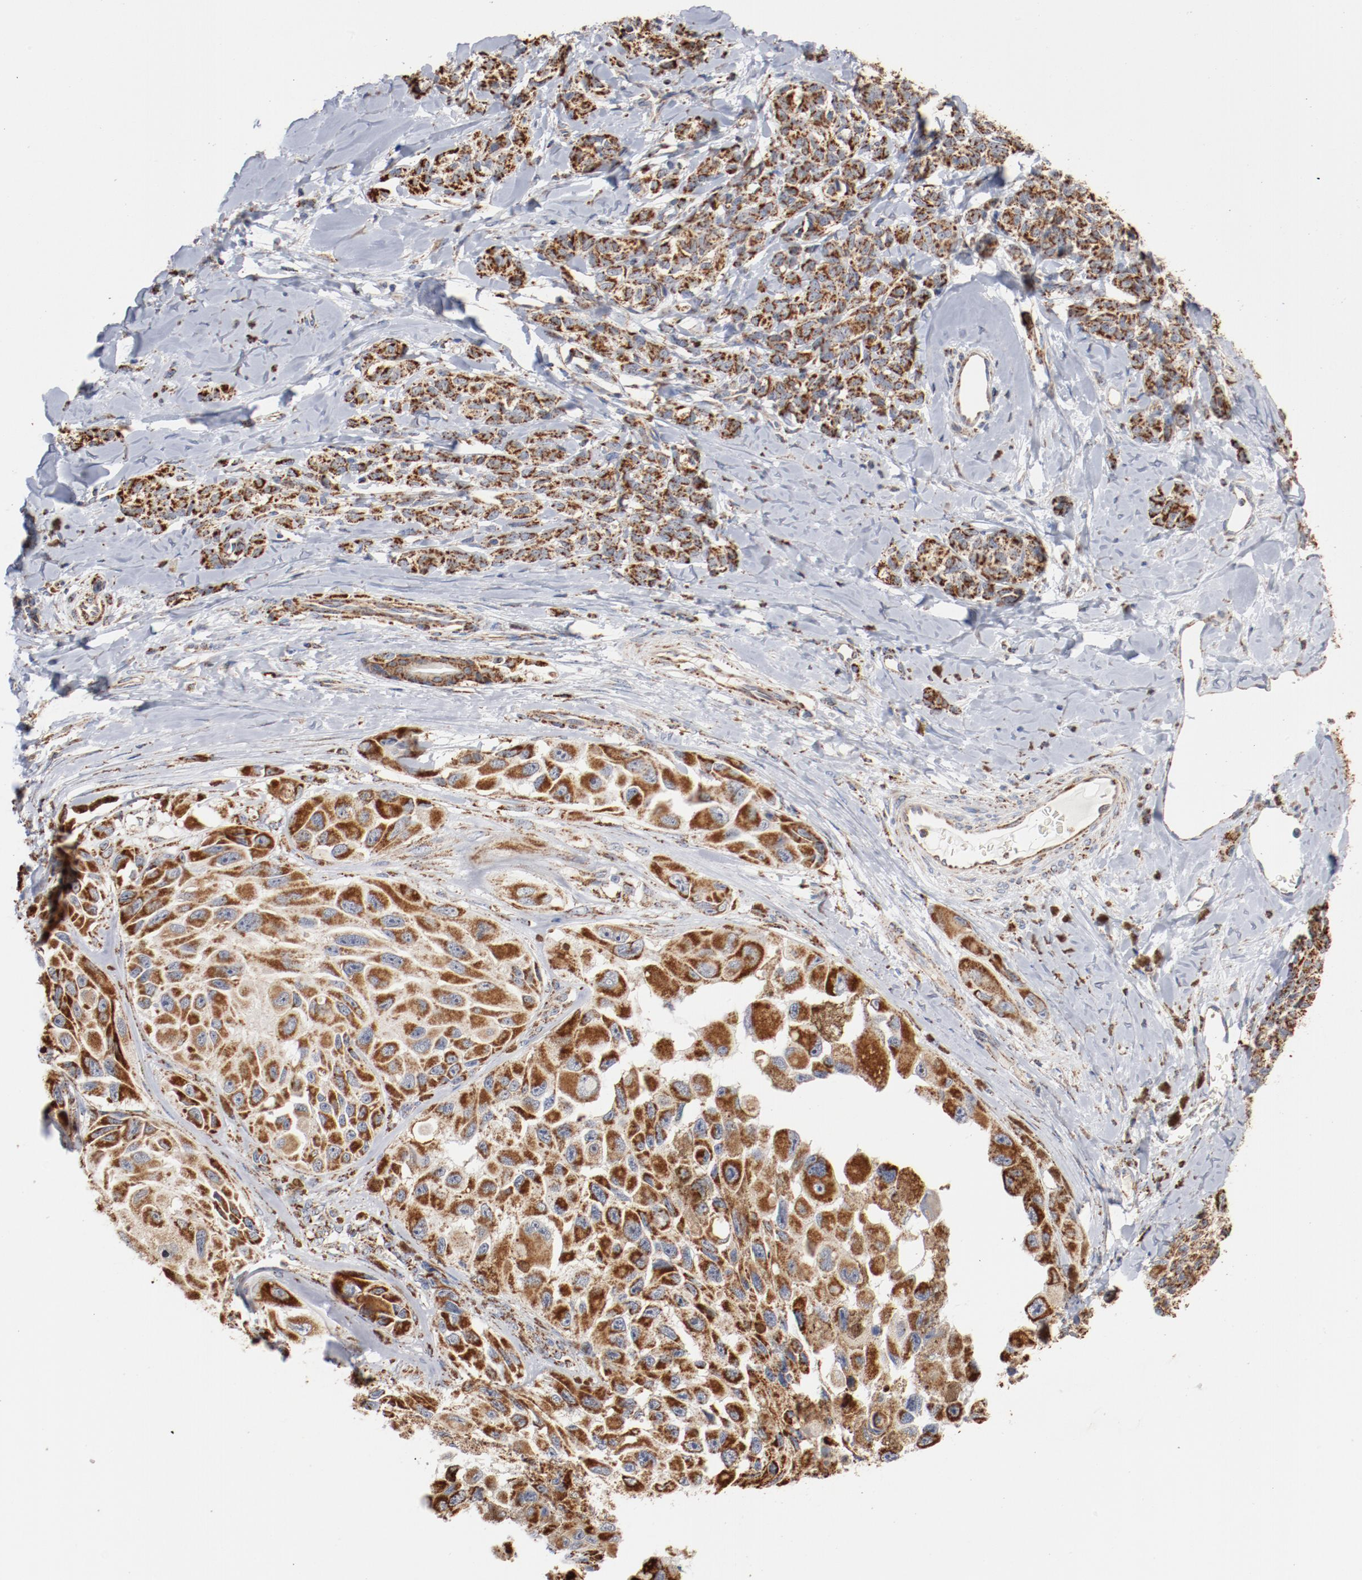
{"staining": {"intensity": "strong", "quantity": ">75%", "location": "cytoplasmic/membranous"}, "tissue": "melanoma", "cell_type": "Tumor cells", "image_type": "cancer", "snomed": [{"axis": "morphology", "description": "Malignant melanoma, NOS"}, {"axis": "topography", "description": "Skin"}], "caption": "Malignant melanoma tissue demonstrates strong cytoplasmic/membranous expression in about >75% of tumor cells, visualized by immunohistochemistry. (IHC, brightfield microscopy, high magnification).", "gene": "NDUFS4", "patient": {"sex": "female", "age": 73}}